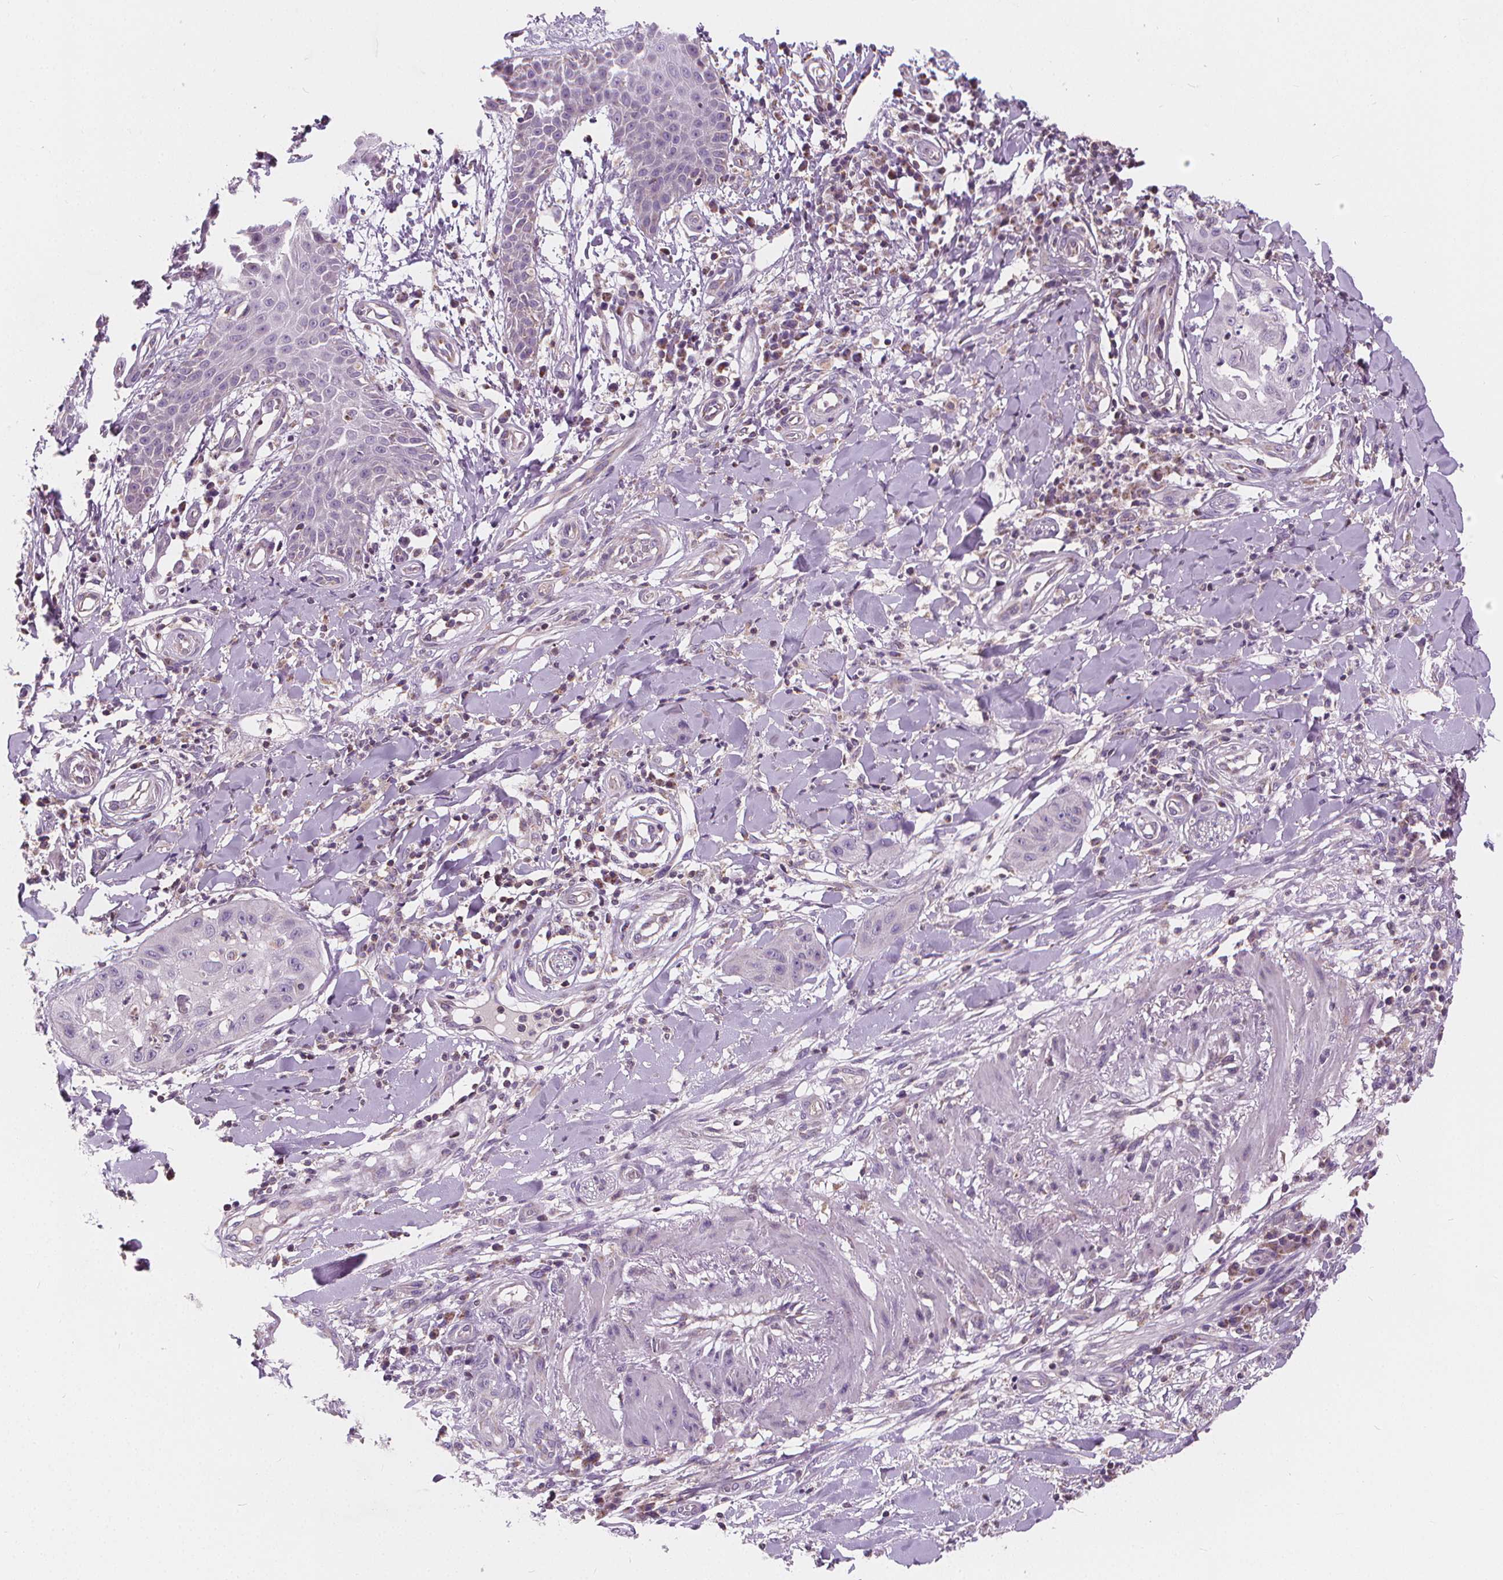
{"staining": {"intensity": "negative", "quantity": "none", "location": "none"}, "tissue": "skin cancer", "cell_type": "Tumor cells", "image_type": "cancer", "snomed": [{"axis": "morphology", "description": "Squamous cell carcinoma, NOS"}, {"axis": "topography", "description": "Skin"}], "caption": "Protein analysis of squamous cell carcinoma (skin) shows no significant expression in tumor cells.", "gene": "RAB20", "patient": {"sex": "male", "age": 70}}